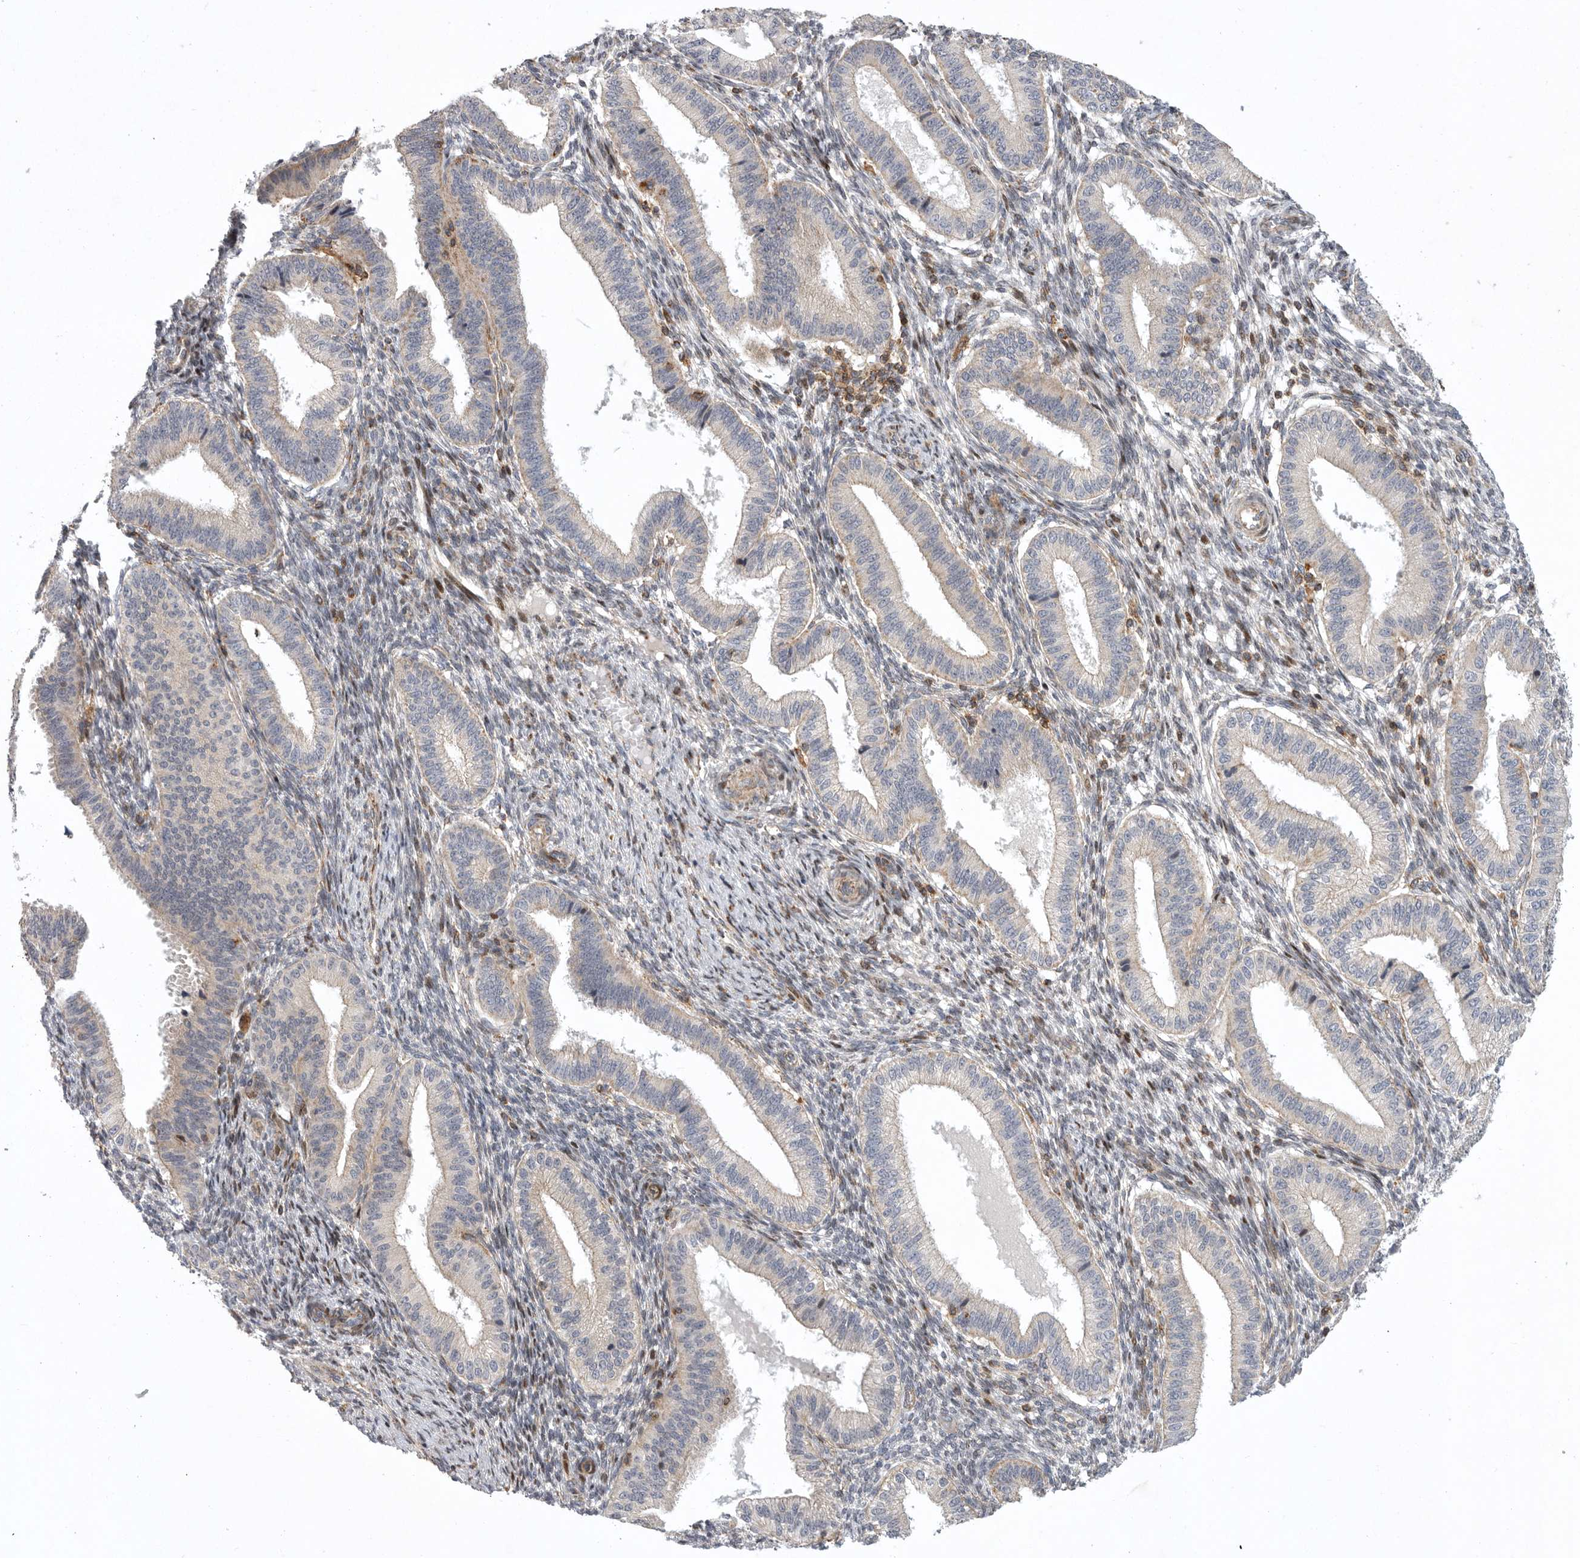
{"staining": {"intensity": "moderate", "quantity": "<25%", "location": "cytoplasmic/membranous"}, "tissue": "endometrium", "cell_type": "Cells in endometrial stroma", "image_type": "normal", "snomed": [{"axis": "morphology", "description": "Normal tissue, NOS"}, {"axis": "topography", "description": "Endometrium"}], "caption": "Immunohistochemistry (IHC) micrograph of benign endometrium: endometrium stained using IHC displays low levels of moderate protein expression localized specifically in the cytoplasmic/membranous of cells in endometrial stroma, appearing as a cytoplasmic/membranous brown color.", "gene": "MPZL1", "patient": {"sex": "female", "age": 39}}